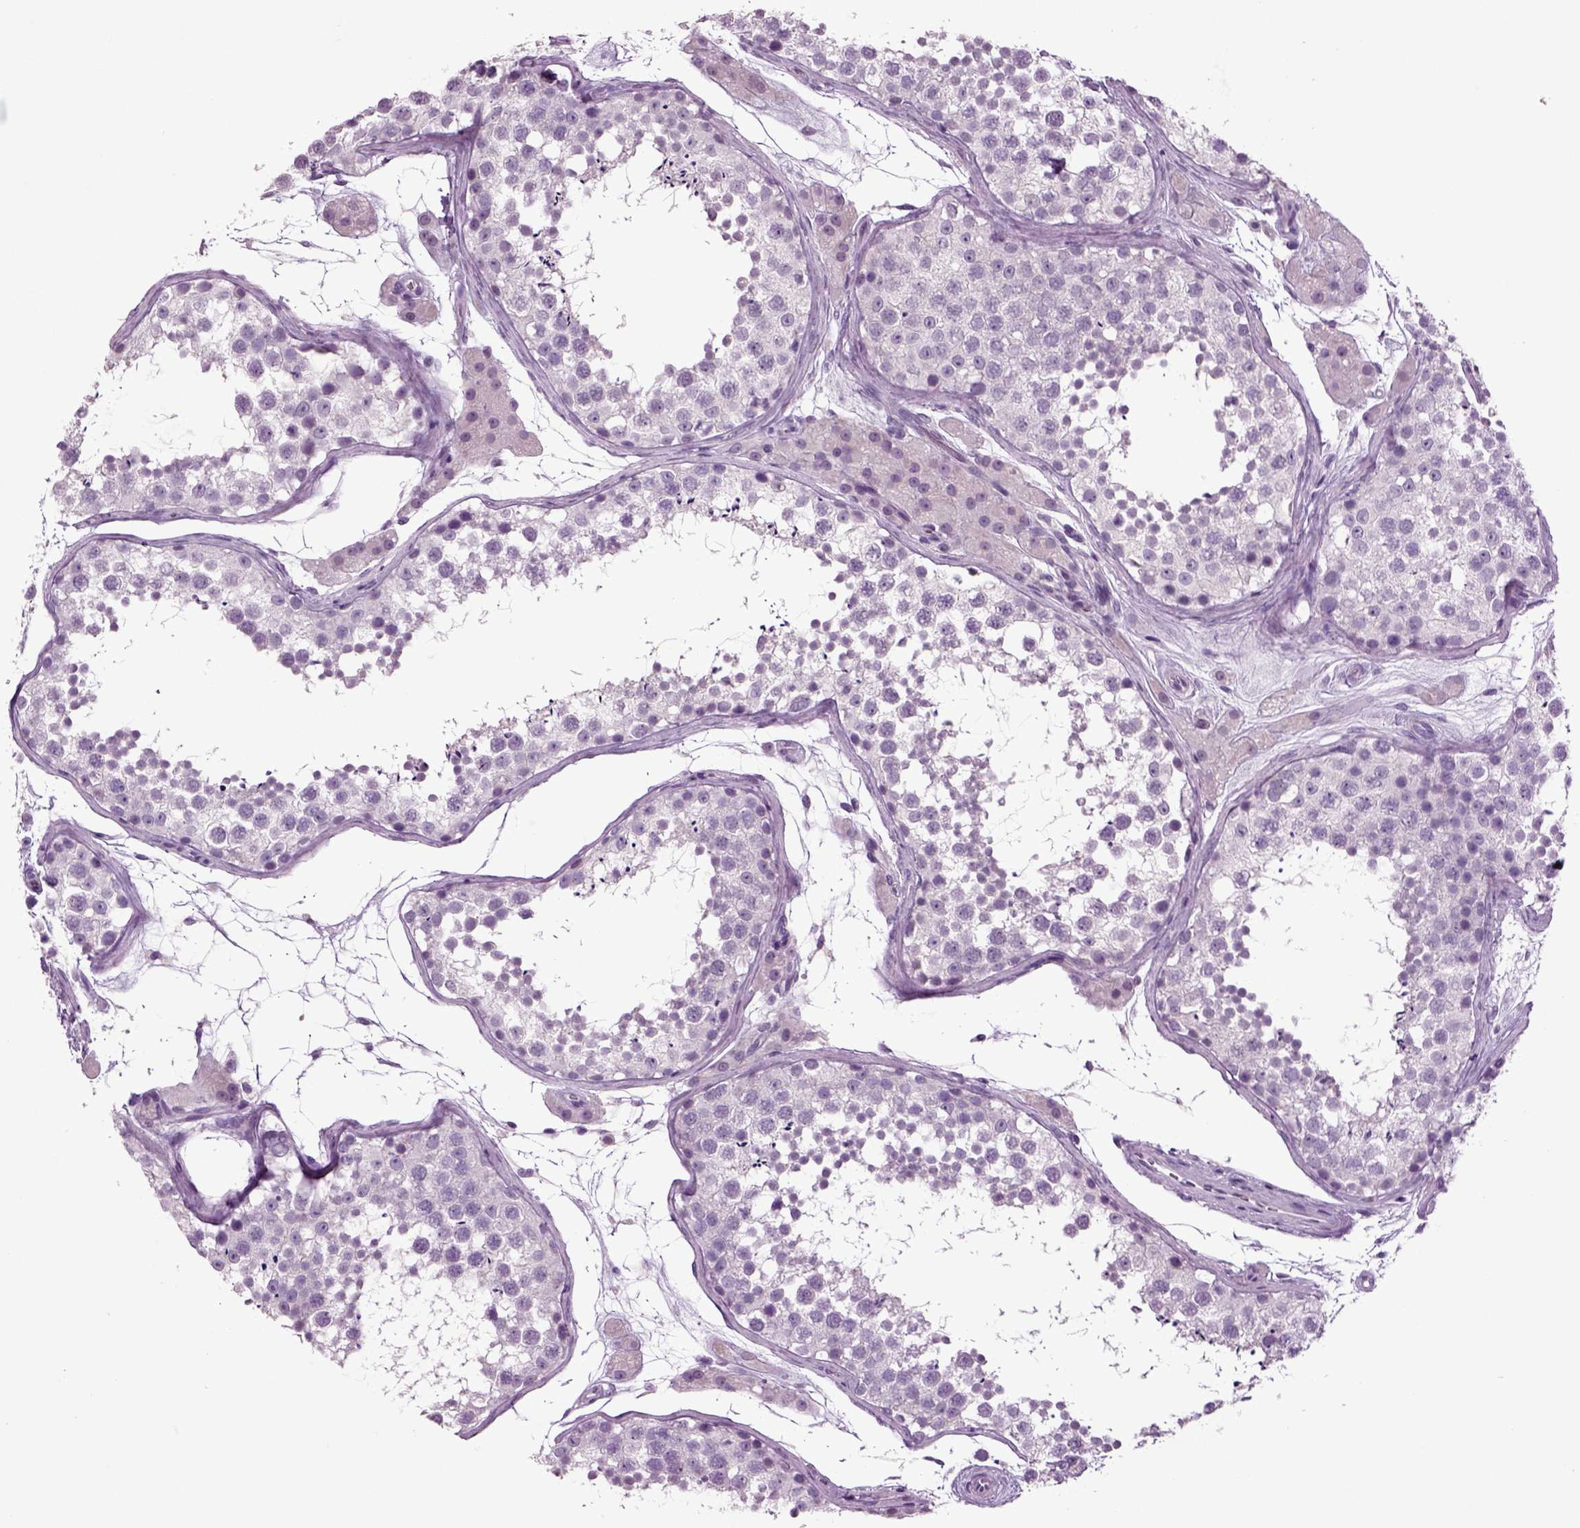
{"staining": {"intensity": "negative", "quantity": "none", "location": "none"}, "tissue": "testis", "cell_type": "Cells in seminiferous ducts", "image_type": "normal", "snomed": [{"axis": "morphology", "description": "Normal tissue, NOS"}, {"axis": "topography", "description": "Testis"}], "caption": "A photomicrograph of human testis is negative for staining in cells in seminiferous ducts.", "gene": "SLC17A6", "patient": {"sex": "male", "age": 41}}